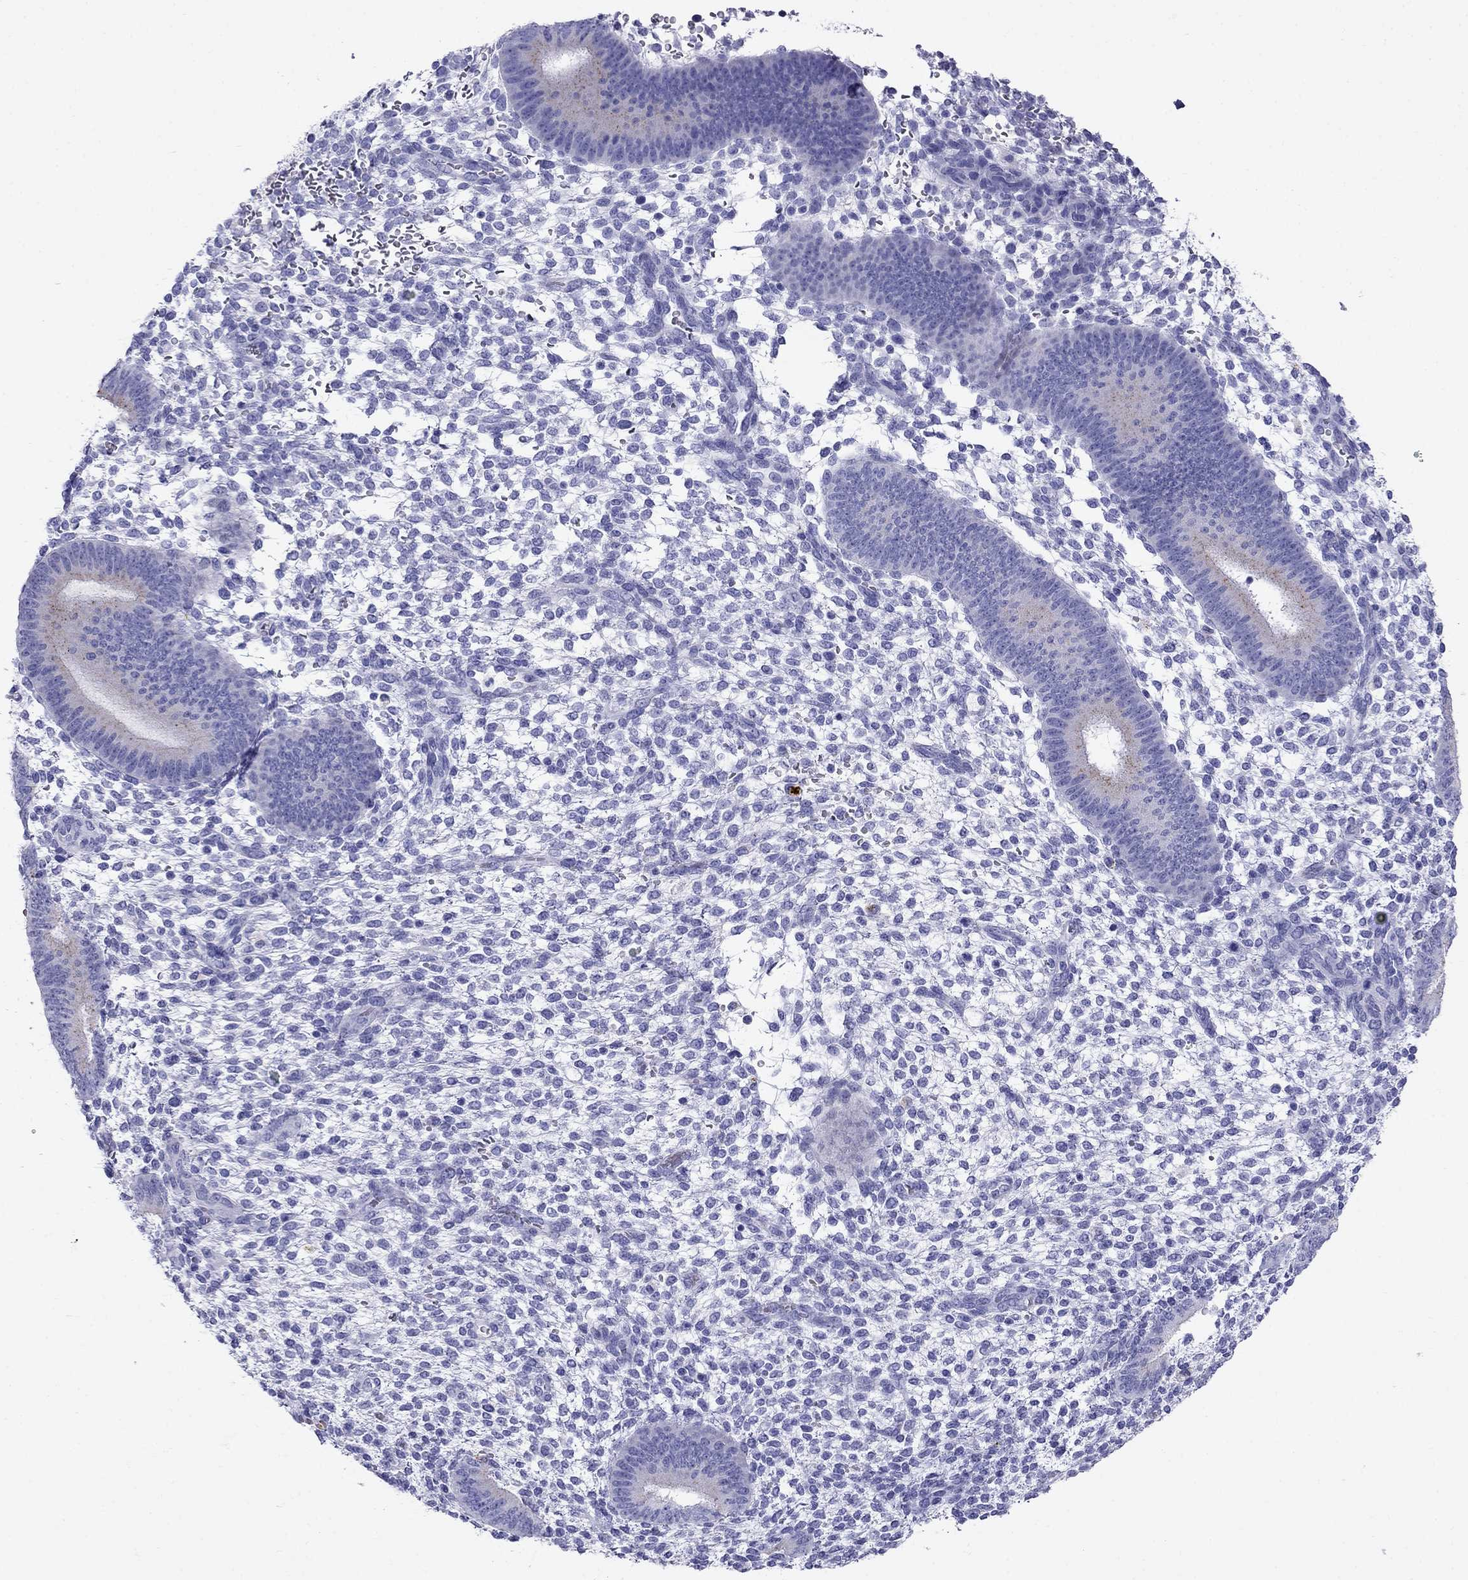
{"staining": {"intensity": "negative", "quantity": "none", "location": "none"}, "tissue": "endometrium", "cell_type": "Cells in endometrial stroma", "image_type": "normal", "snomed": [{"axis": "morphology", "description": "Normal tissue, NOS"}, {"axis": "topography", "description": "Endometrium"}], "caption": "This is an immunohistochemistry (IHC) photomicrograph of unremarkable human endometrium. There is no positivity in cells in endometrial stroma.", "gene": "MC5R", "patient": {"sex": "female", "age": 39}}